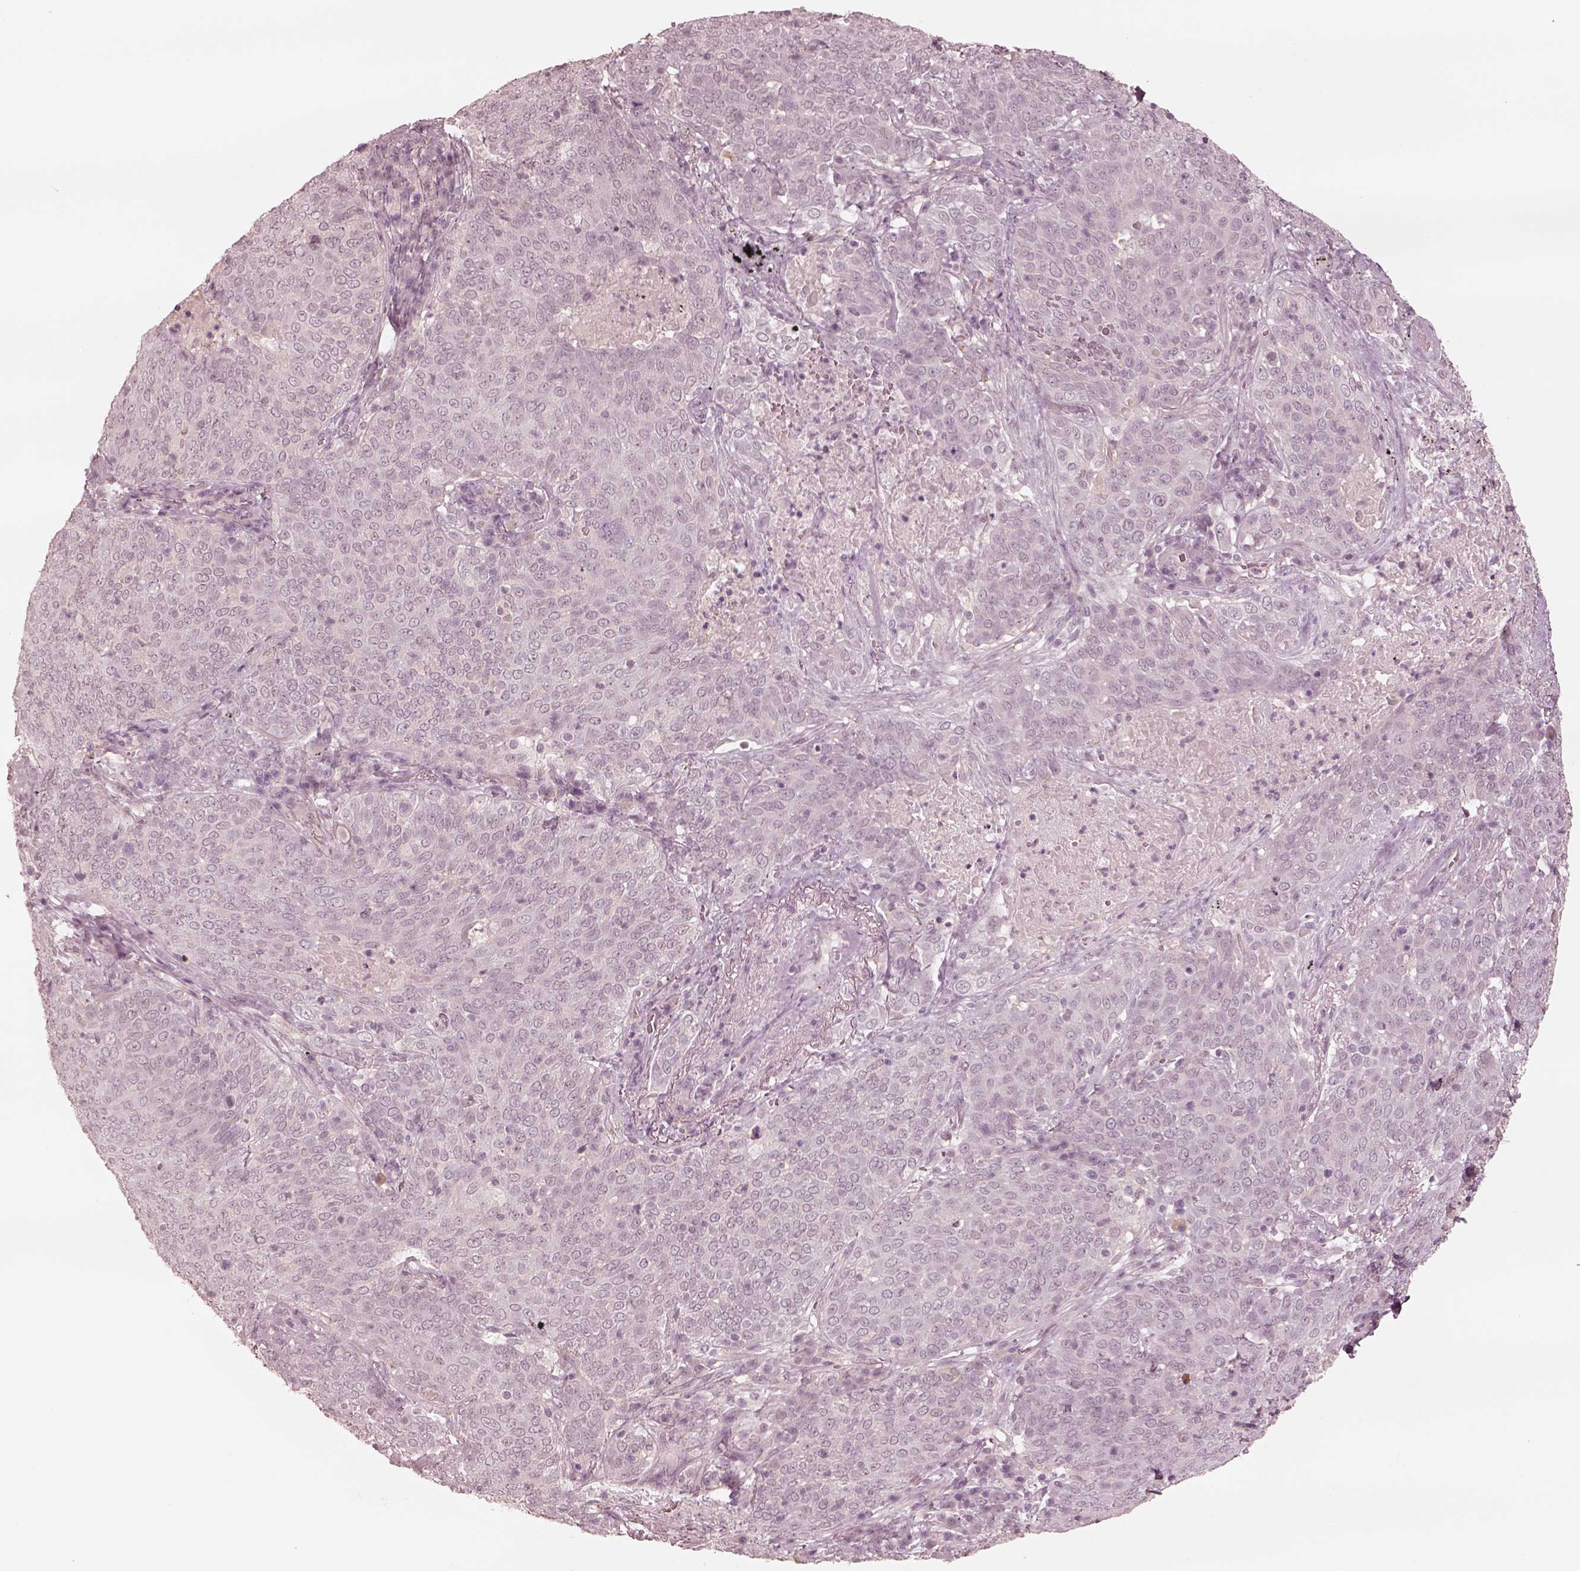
{"staining": {"intensity": "negative", "quantity": "none", "location": "none"}, "tissue": "lung cancer", "cell_type": "Tumor cells", "image_type": "cancer", "snomed": [{"axis": "morphology", "description": "Squamous cell carcinoma, NOS"}, {"axis": "topography", "description": "Lung"}], "caption": "DAB (3,3'-diaminobenzidine) immunohistochemical staining of lung cancer shows no significant positivity in tumor cells.", "gene": "DNAAF9", "patient": {"sex": "male", "age": 82}}